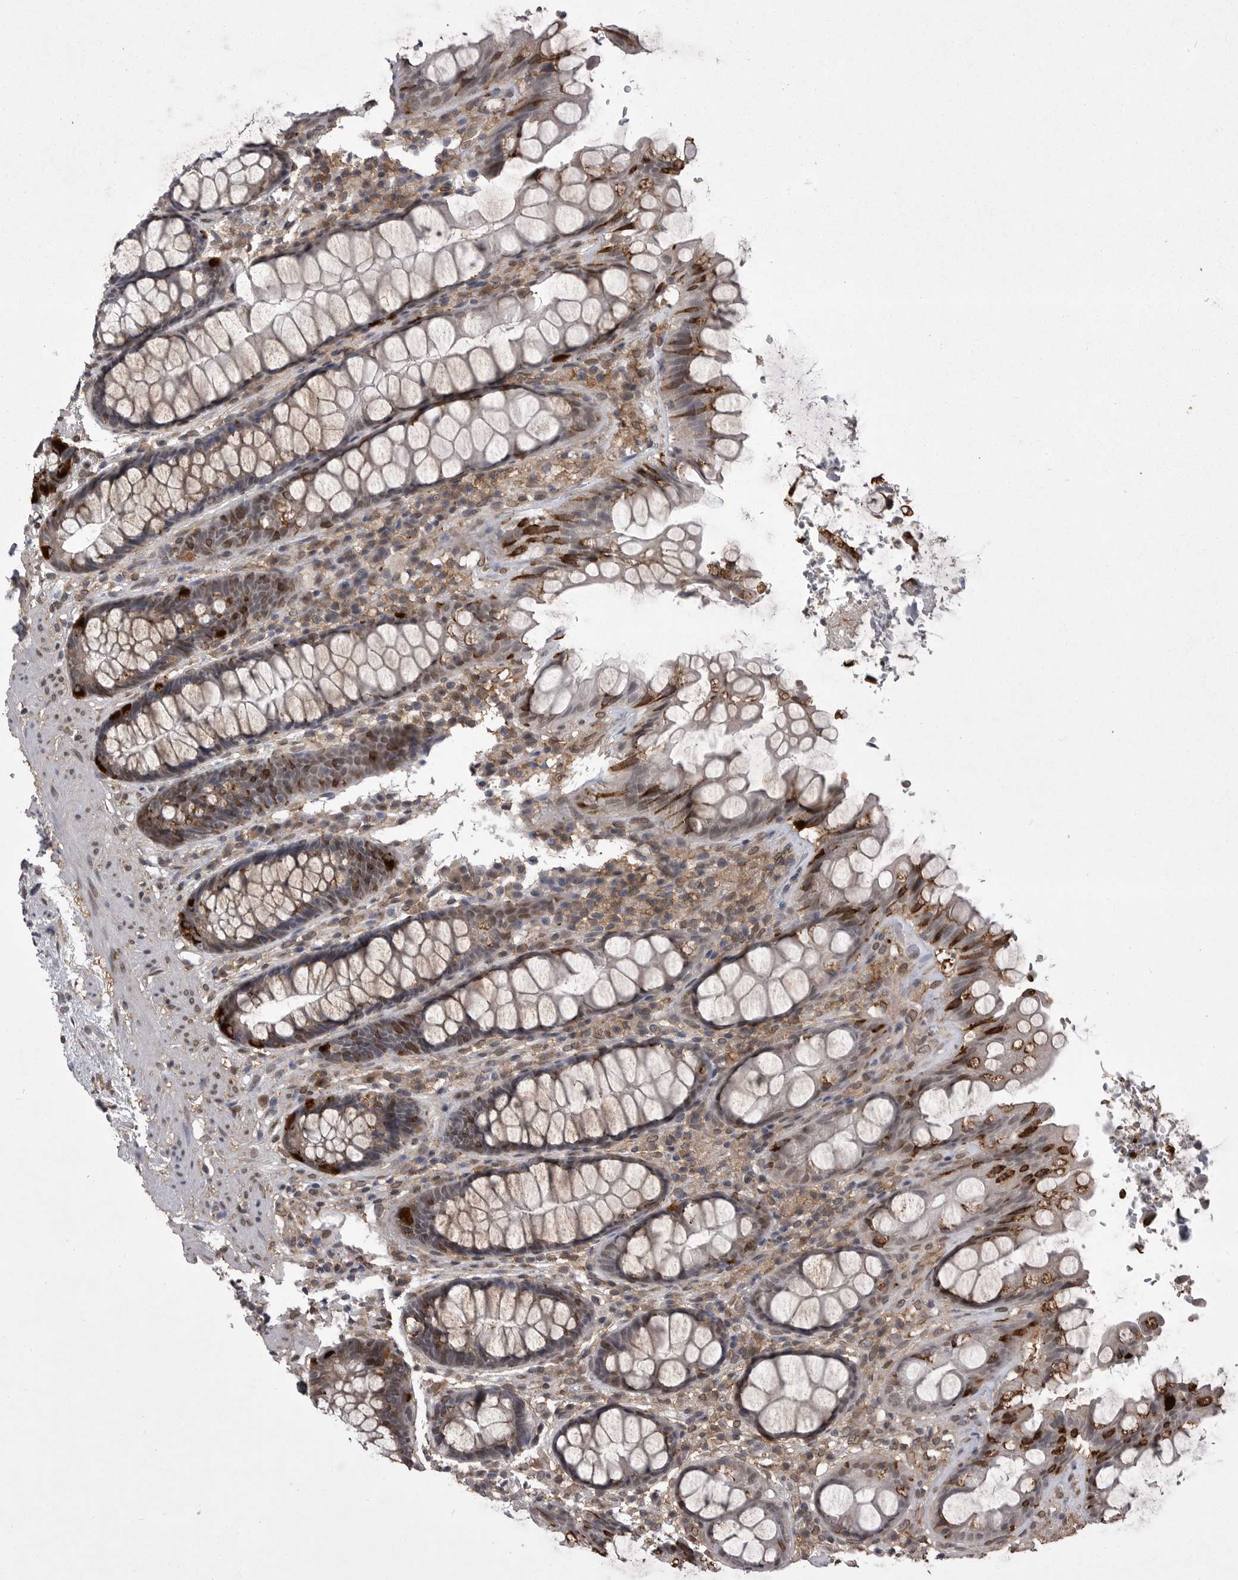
{"staining": {"intensity": "strong", "quantity": "25%-75%", "location": "cytoplasmic/membranous"}, "tissue": "rectum", "cell_type": "Glandular cells", "image_type": "normal", "snomed": [{"axis": "morphology", "description": "Normal tissue, NOS"}, {"axis": "topography", "description": "Rectum"}], "caption": "Immunohistochemical staining of normal human rectum demonstrates strong cytoplasmic/membranous protein expression in approximately 25%-75% of glandular cells.", "gene": "ABL1", "patient": {"sex": "male", "age": 64}}